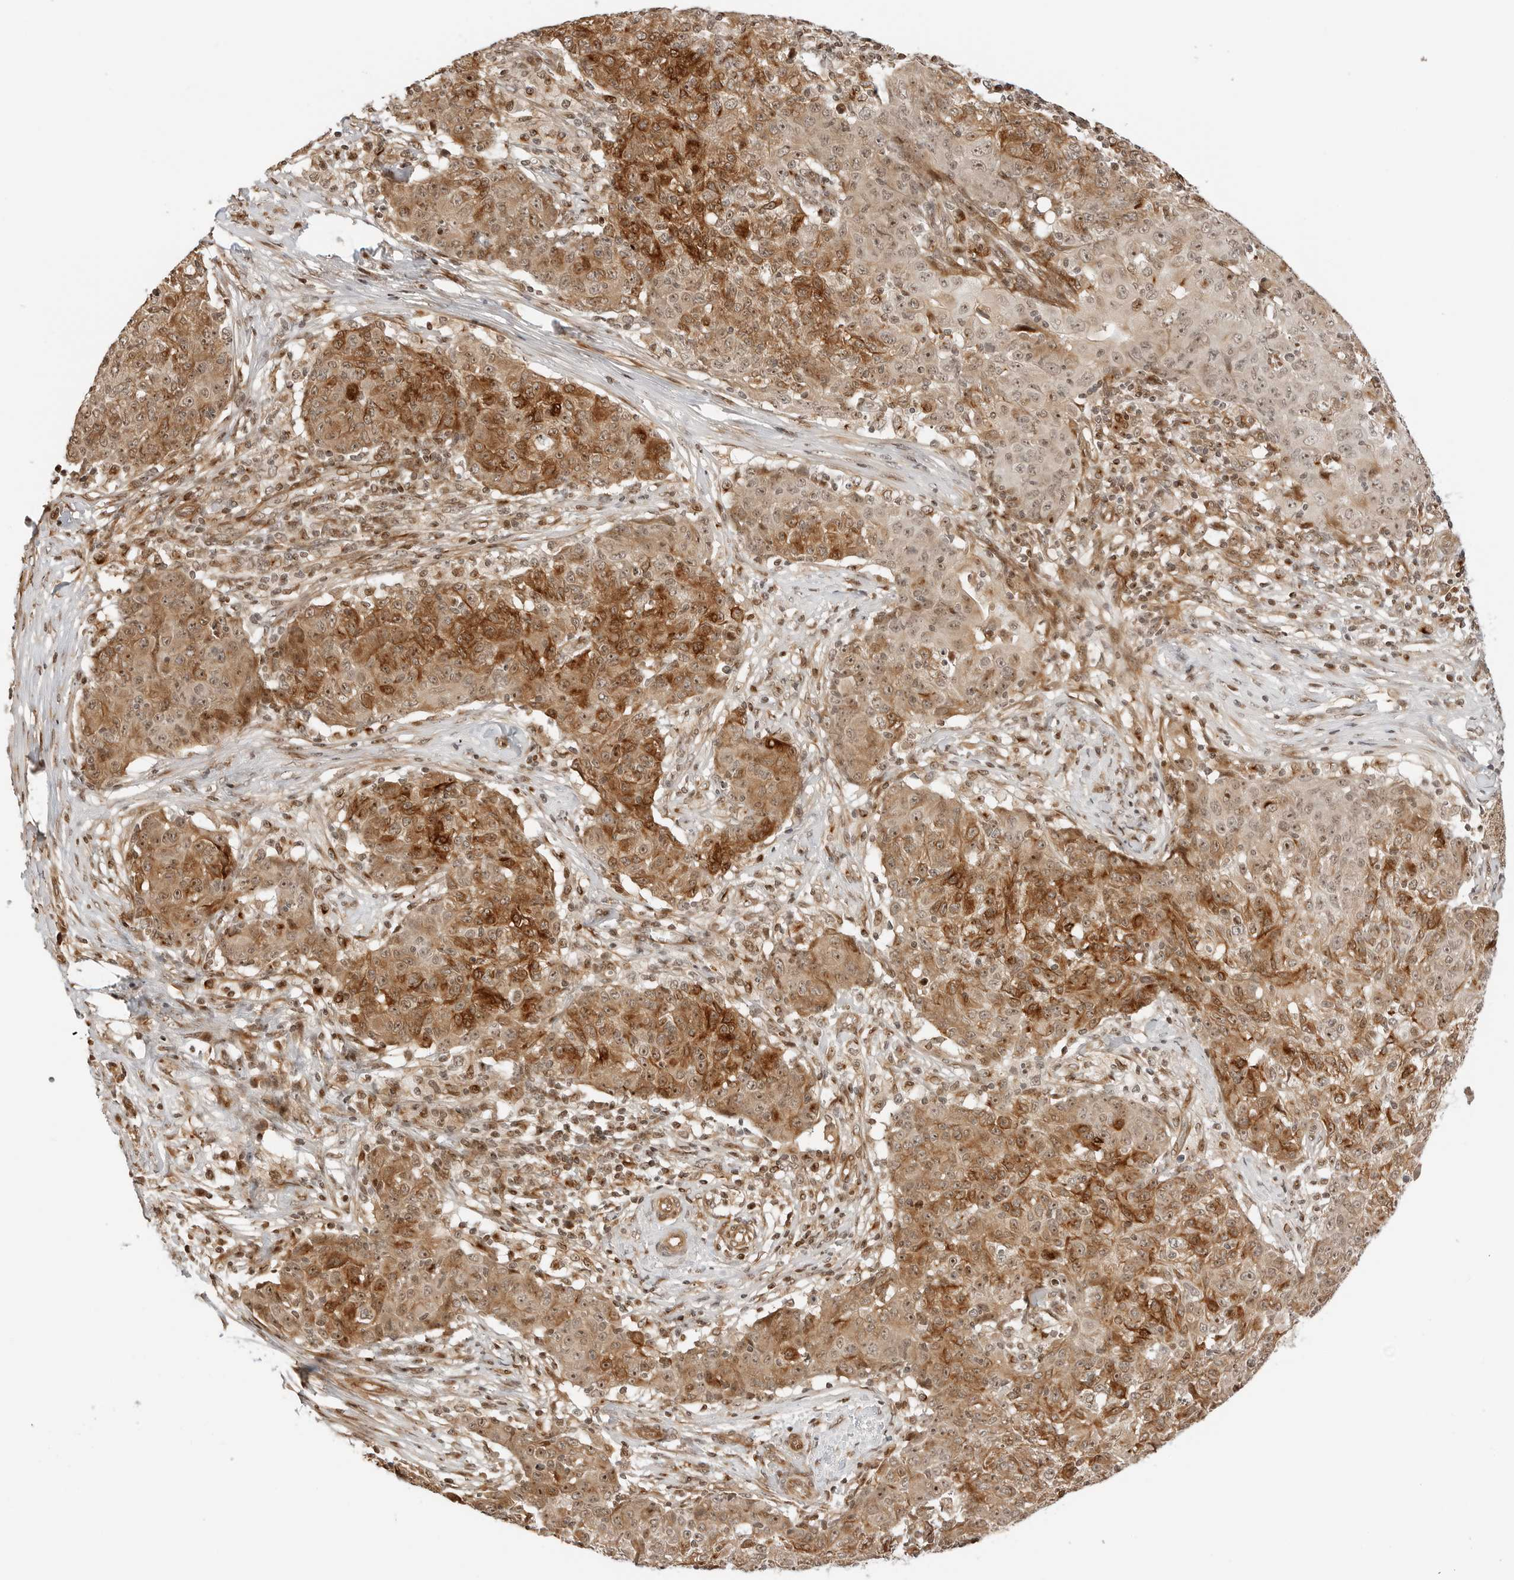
{"staining": {"intensity": "moderate", "quantity": ">75%", "location": "cytoplasmic/membranous,nuclear"}, "tissue": "ovarian cancer", "cell_type": "Tumor cells", "image_type": "cancer", "snomed": [{"axis": "morphology", "description": "Carcinoma, endometroid"}, {"axis": "topography", "description": "Ovary"}], "caption": "Moderate cytoplasmic/membranous and nuclear positivity for a protein is seen in approximately >75% of tumor cells of ovarian endometroid carcinoma using immunohistochemistry.", "gene": "GEM", "patient": {"sex": "female", "age": 42}}